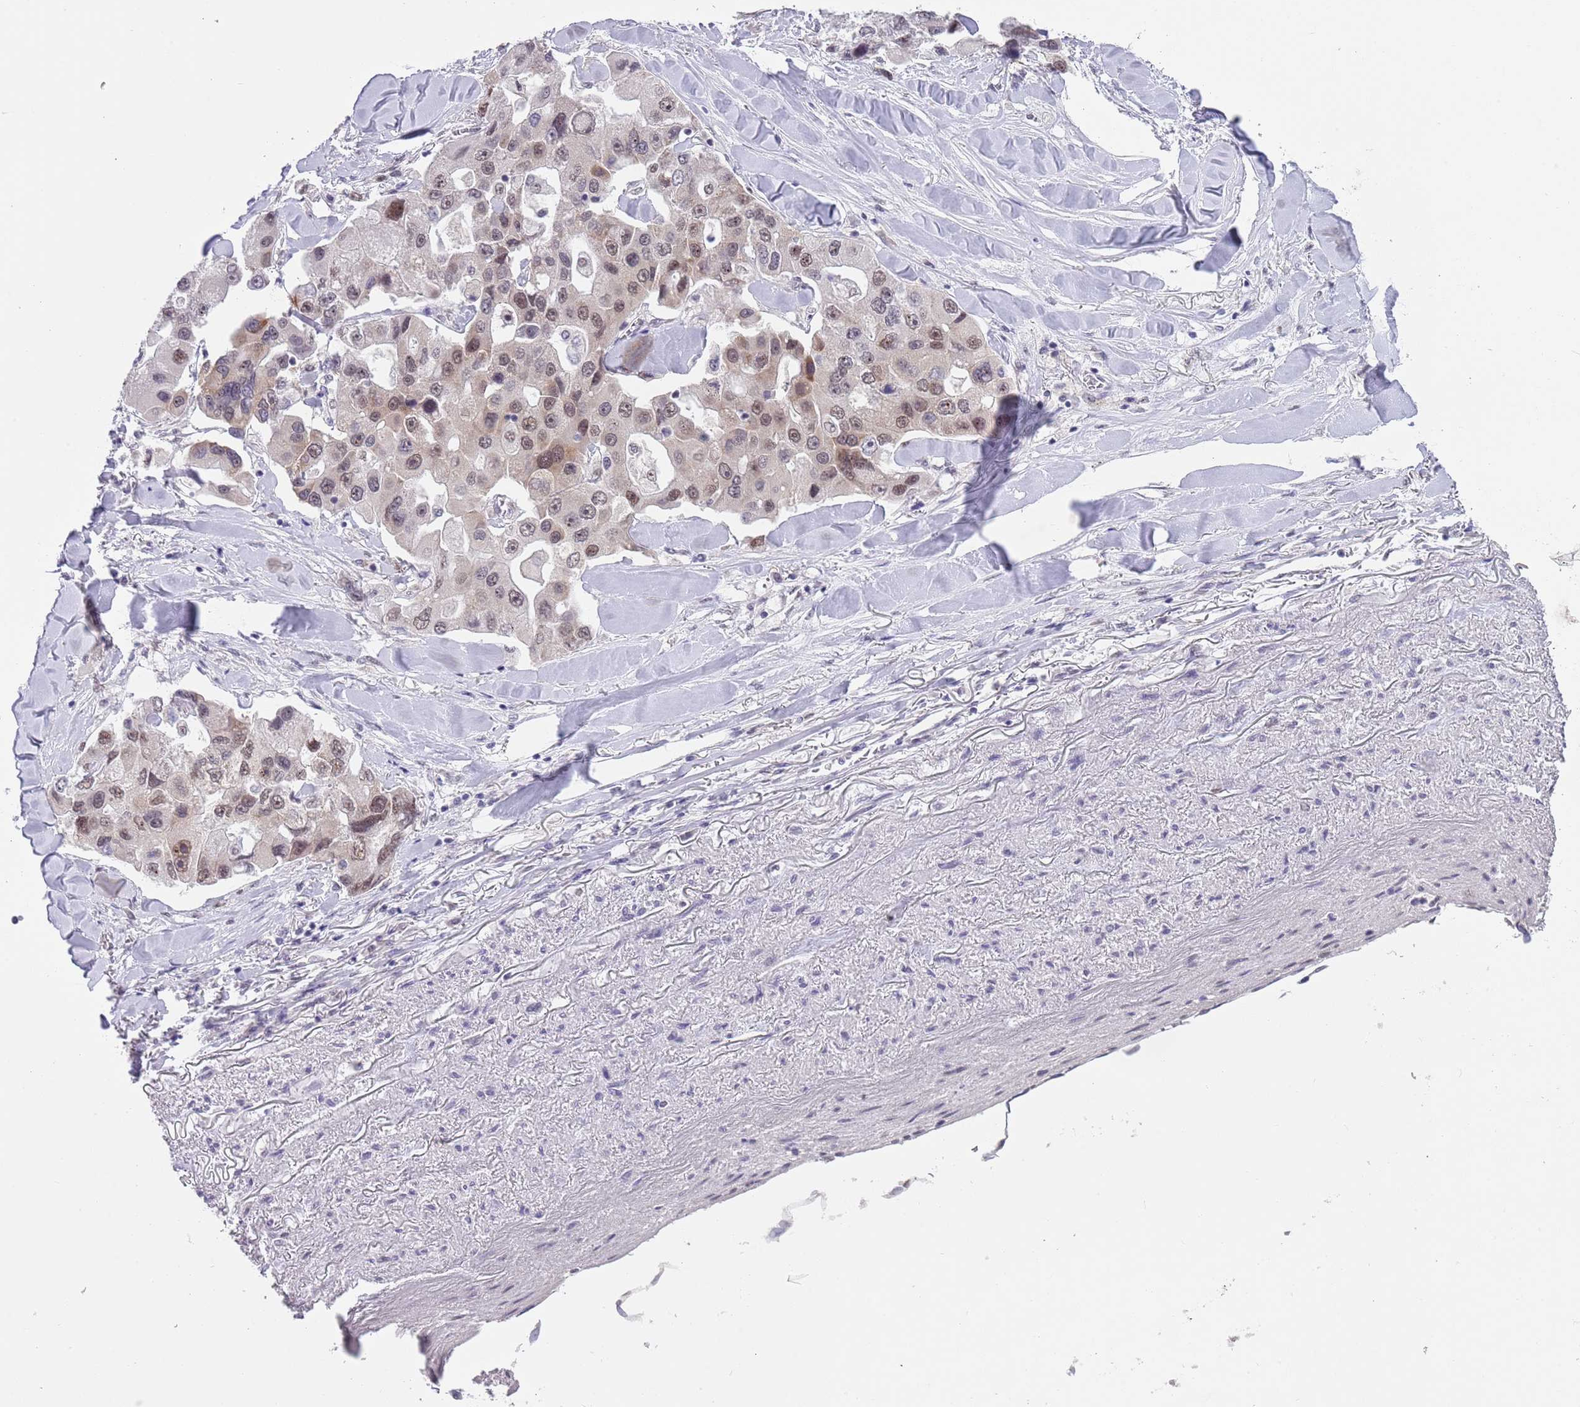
{"staining": {"intensity": "weak", "quantity": ">75%", "location": "nuclear"}, "tissue": "lung cancer", "cell_type": "Tumor cells", "image_type": "cancer", "snomed": [{"axis": "morphology", "description": "Adenocarcinoma, NOS"}, {"axis": "topography", "description": "Lung"}], "caption": "IHC image of adenocarcinoma (lung) stained for a protein (brown), which exhibits low levels of weak nuclear positivity in about >75% of tumor cells.", "gene": "SEPHS2", "patient": {"sex": "female", "age": 54}}